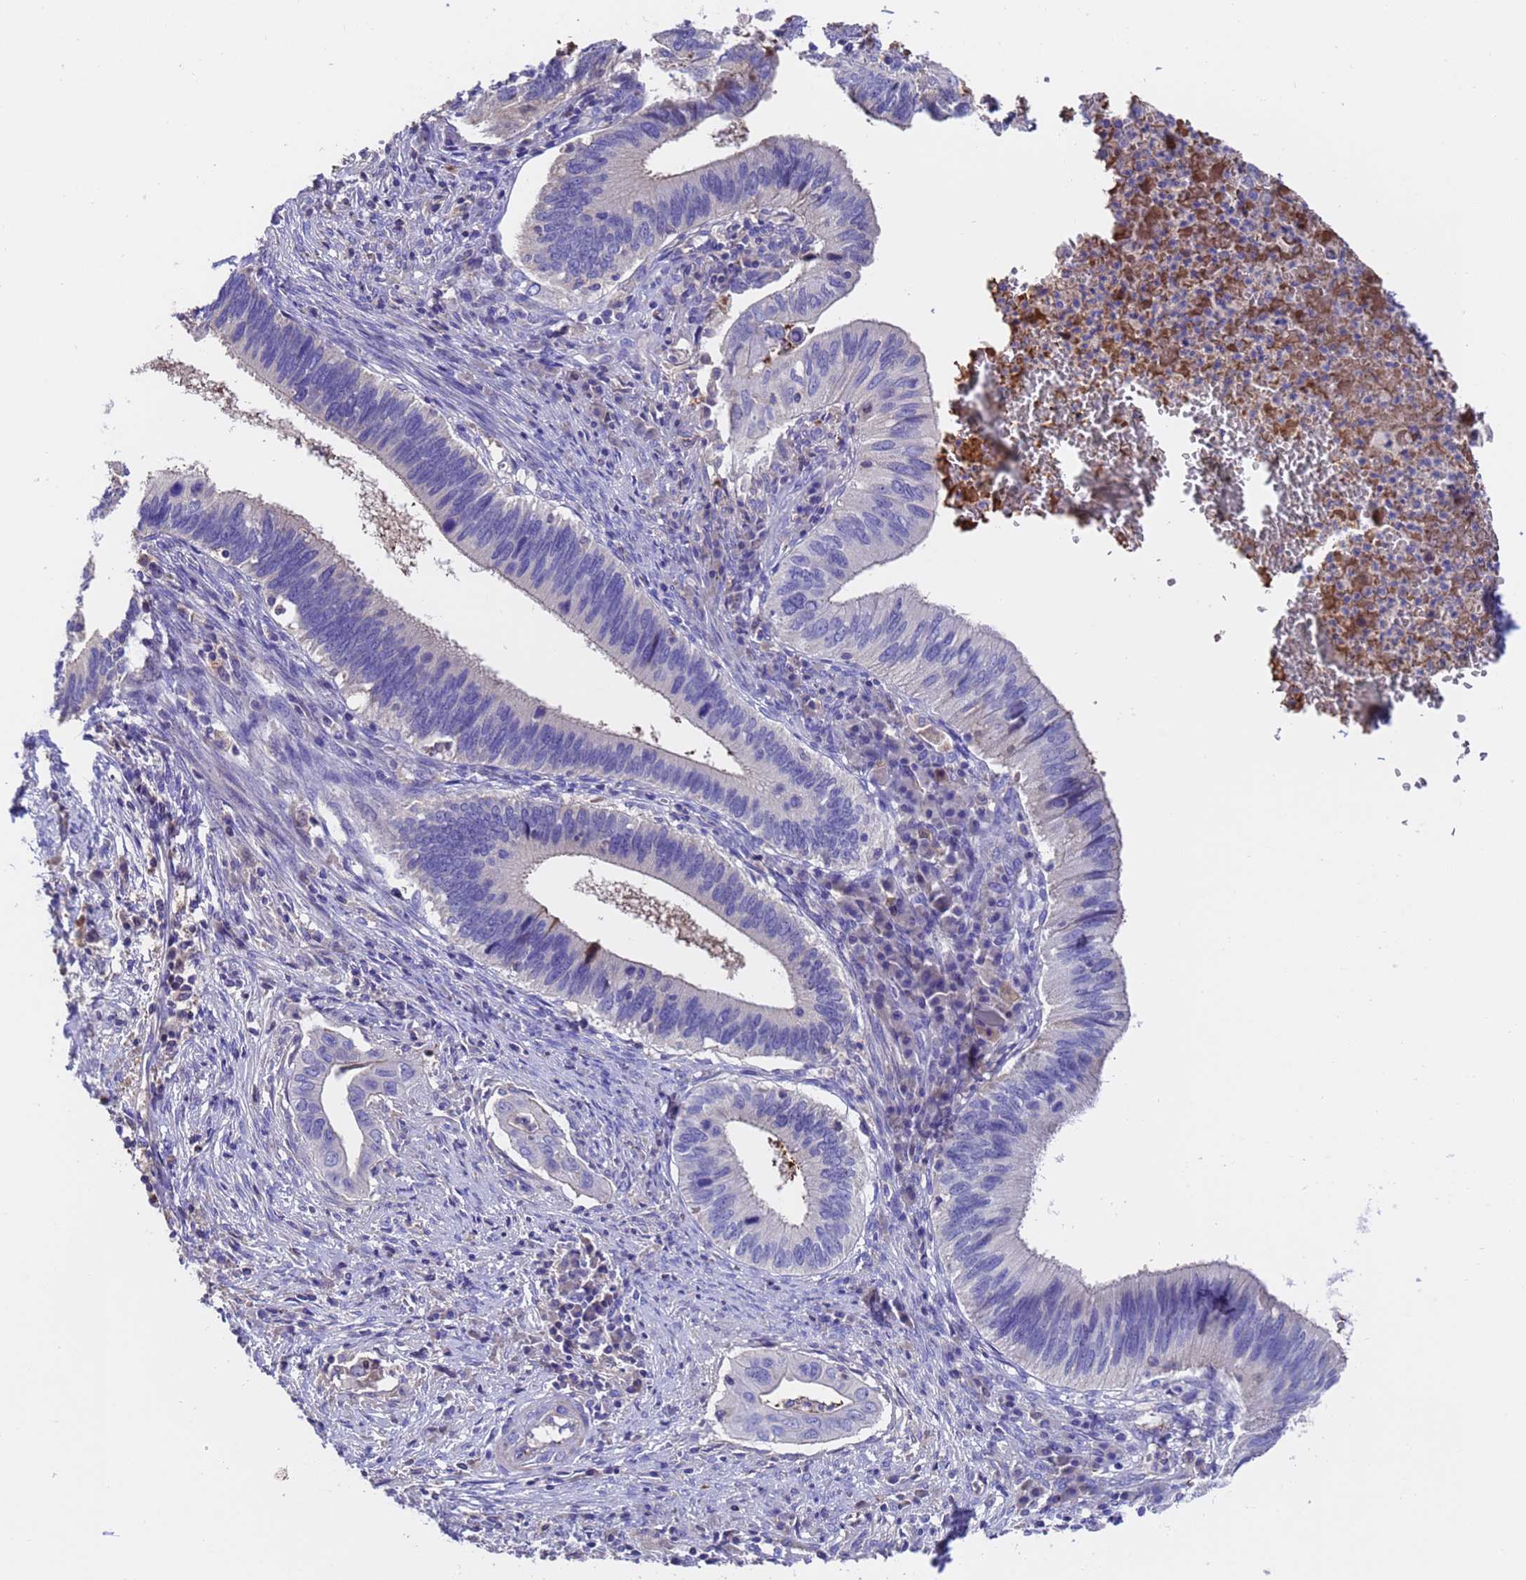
{"staining": {"intensity": "negative", "quantity": "none", "location": "none"}, "tissue": "cervical cancer", "cell_type": "Tumor cells", "image_type": "cancer", "snomed": [{"axis": "morphology", "description": "Adenocarcinoma, NOS"}, {"axis": "topography", "description": "Cervix"}], "caption": "Tumor cells show no significant protein staining in cervical cancer (adenocarcinoma).", "gene": "ELP6", "patient": {"sex": "female", "age": 42}}